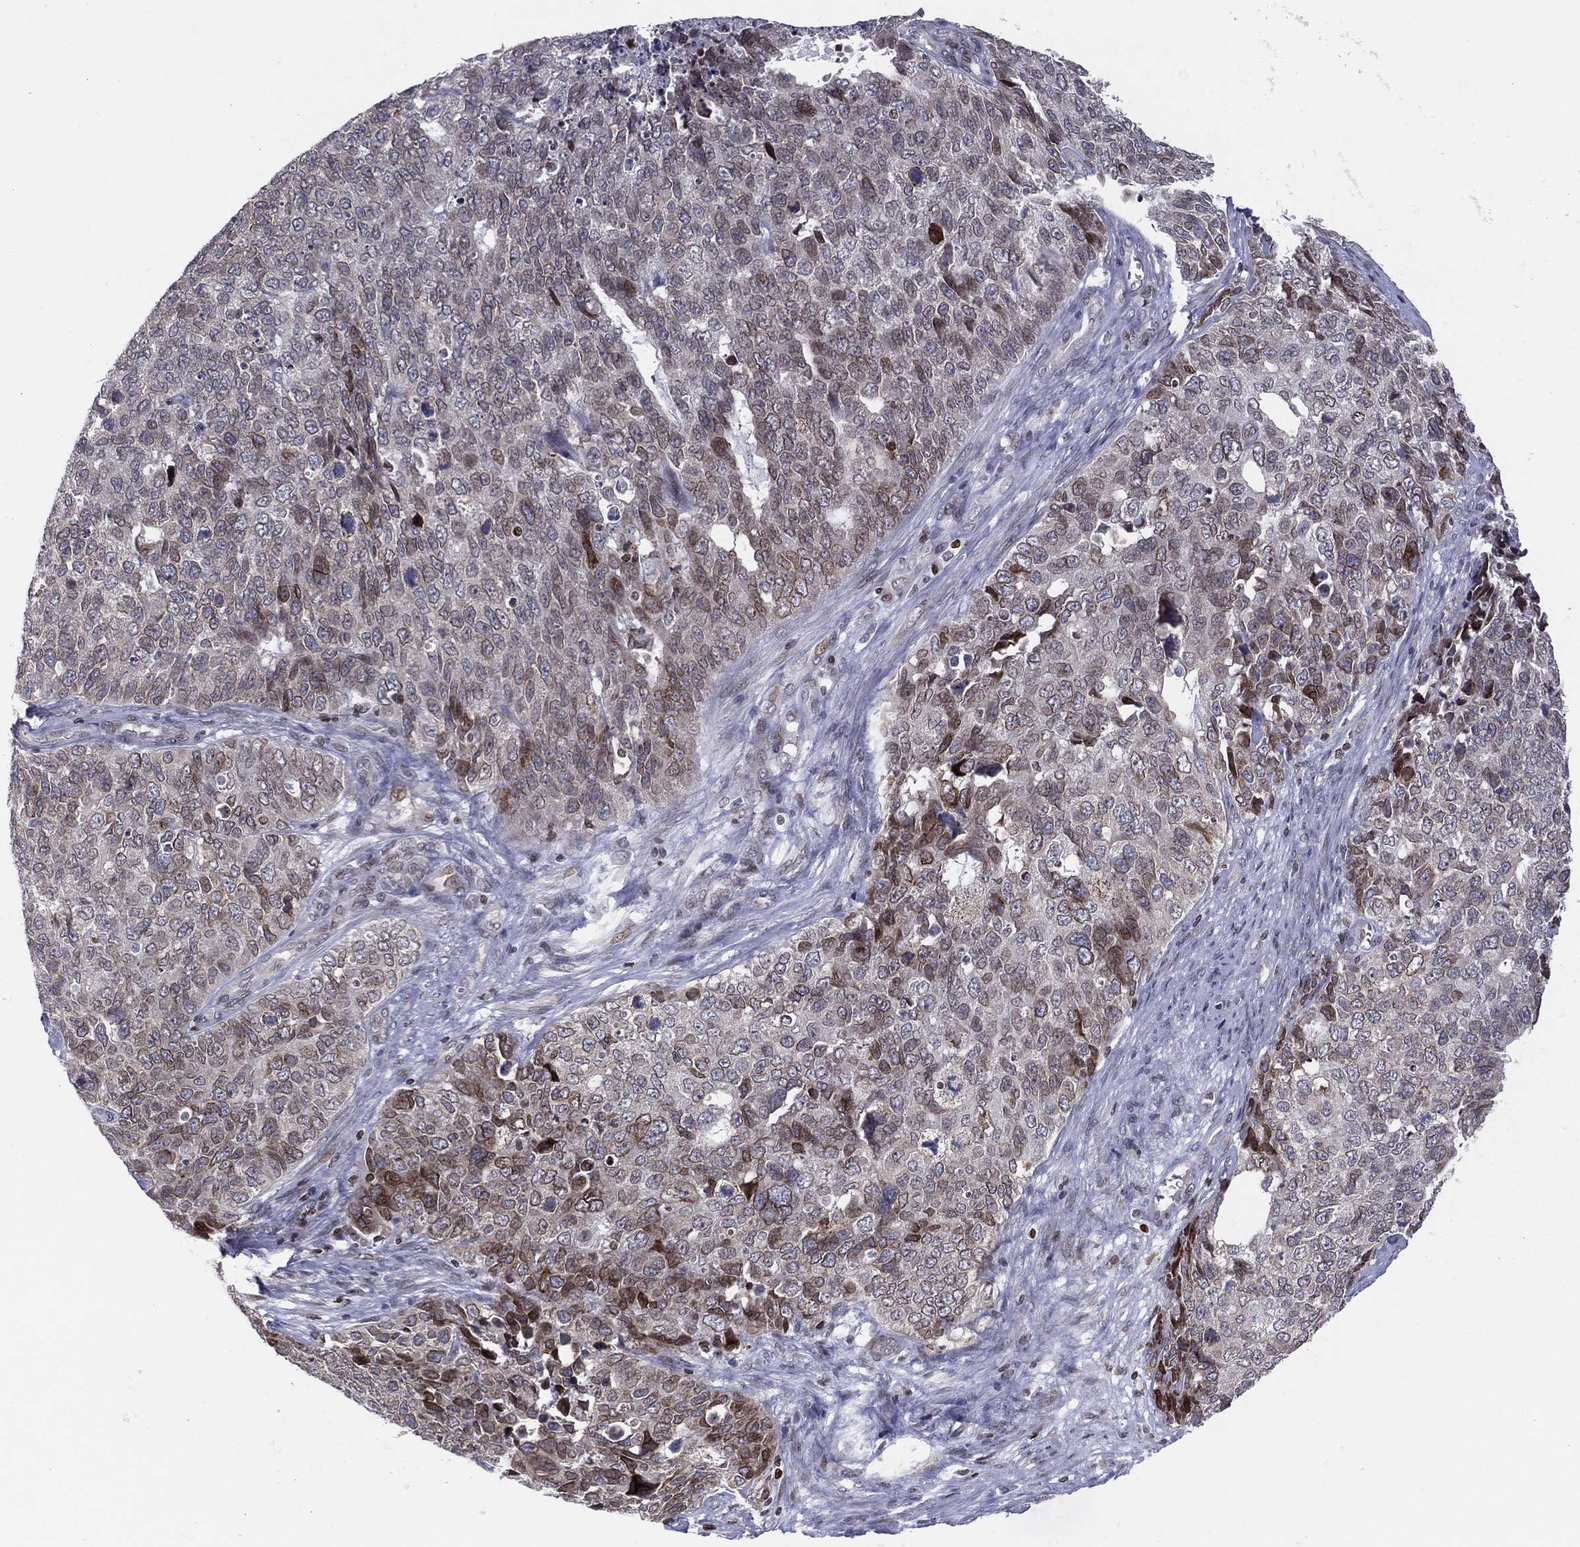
{"staining": {"intensity": "moderate", "quantity": "<25%", "location": "cytoplasmic/membranous,nuclear"}, "tissue": "cervical cancer", "cell_type": "Tumor cells", "image_type": "cancer", "snomed": [{"axis": "morphology", "description": "Squamous cell carcinoma, NOS"}, {"axis": "topography", "description": "Cervix"}], "caption": "Protein staining of cervical cancer (squamous cell carcinoma) tissue displays moderate cytoplasmic/membranous and nuclear expression in about <25% of tumor cells. Nuclei are stained in blue.", "gene": "DBF4B", "patient": {"sex": "female", "age": 63}}